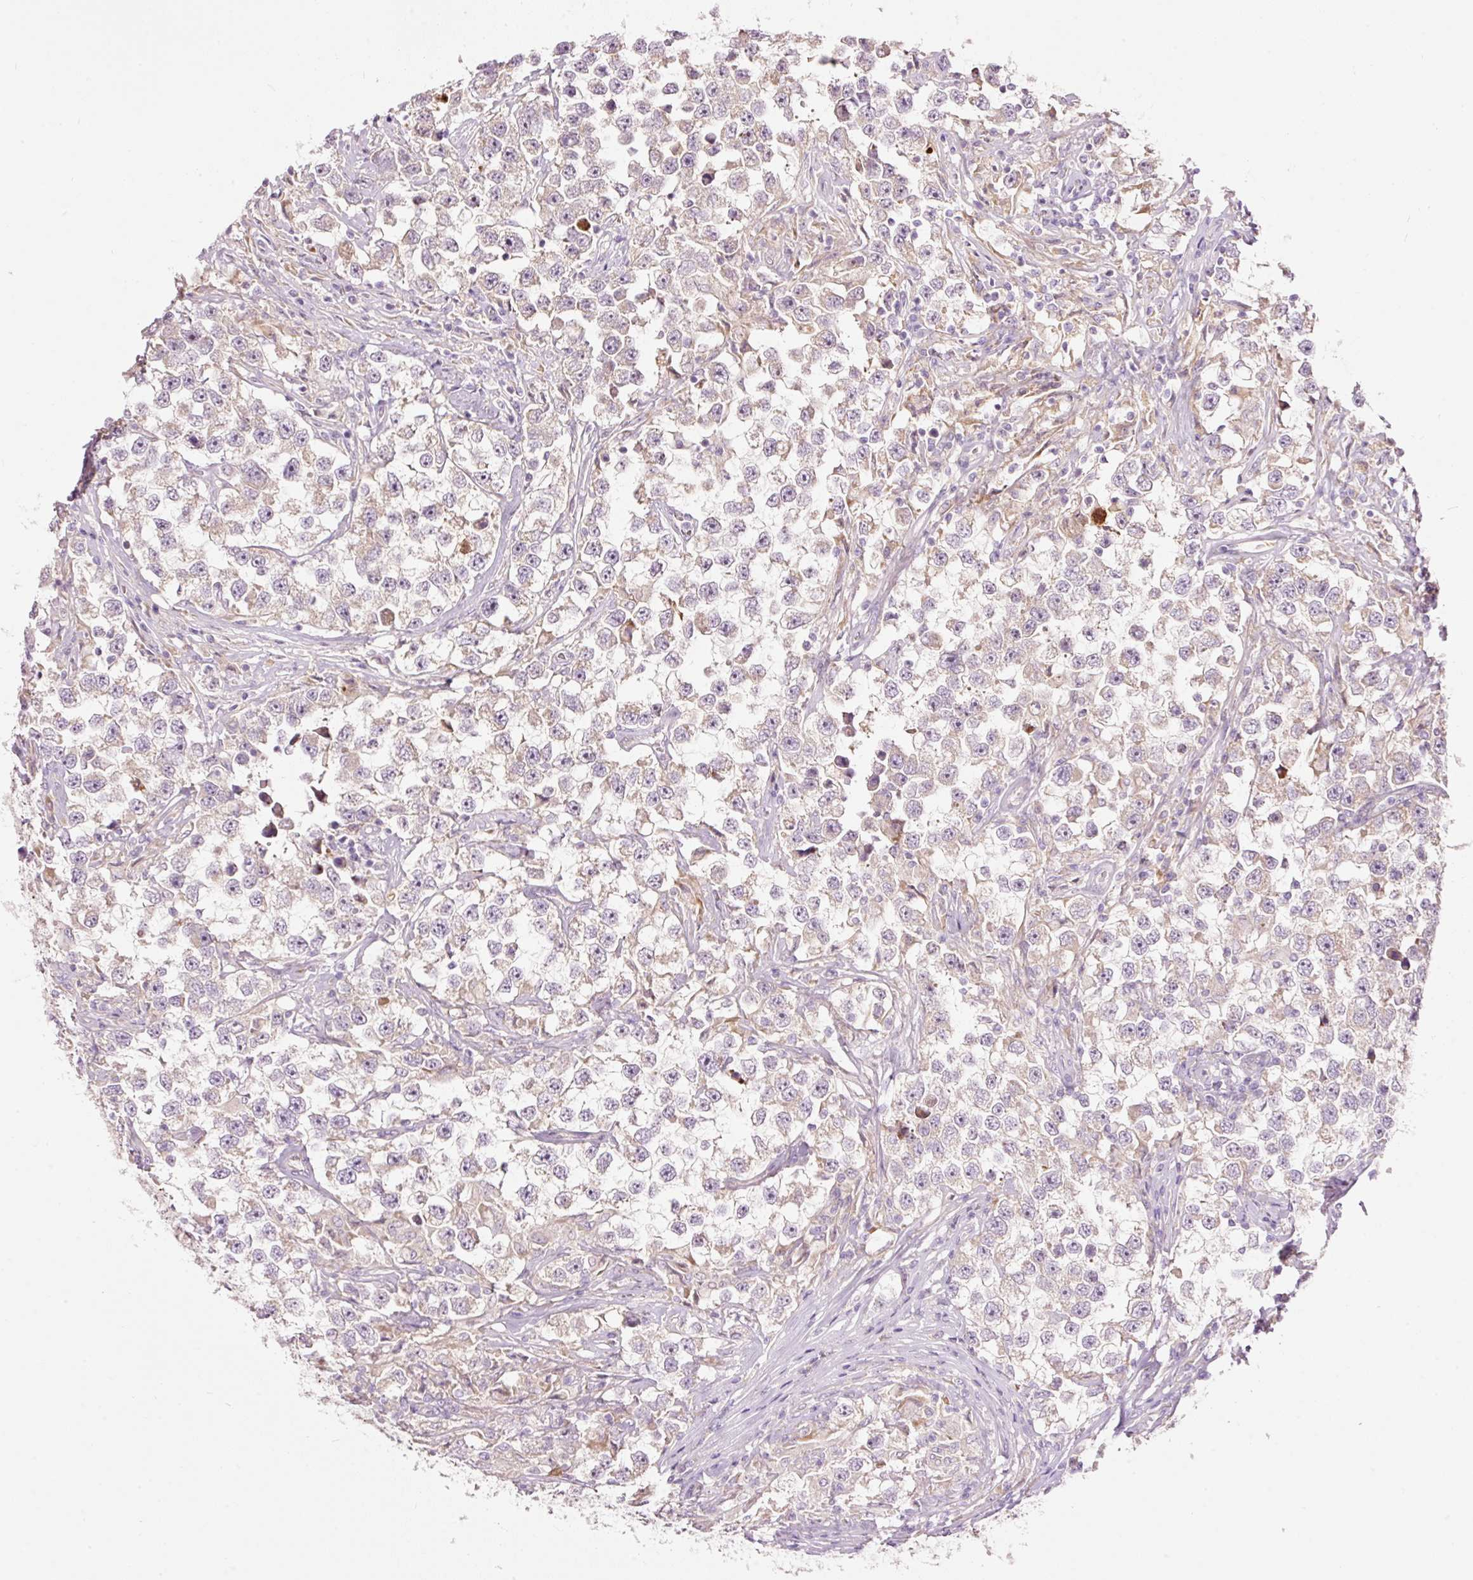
{"staining": {"intensity": "weak", "quantity": "<25%", "location": "cytoplasmic/membranous"}, "tissue": "testis cancer", "cell_type": "Tumor cells", "image_type": "cancer", "snomed": [{"axis": "morphology", "description": "Seminoma, NOS"}, {"axis": "topography", "description": "Testis"}], "caption": "DAB (3,3'-diaminobenzidine) immunohistochemical staining of human testis cancer (seminoma) displays no significant staining in tumor cells.", "gene": "RSPO2", "patient": {"sex": "male", "age": 46}}